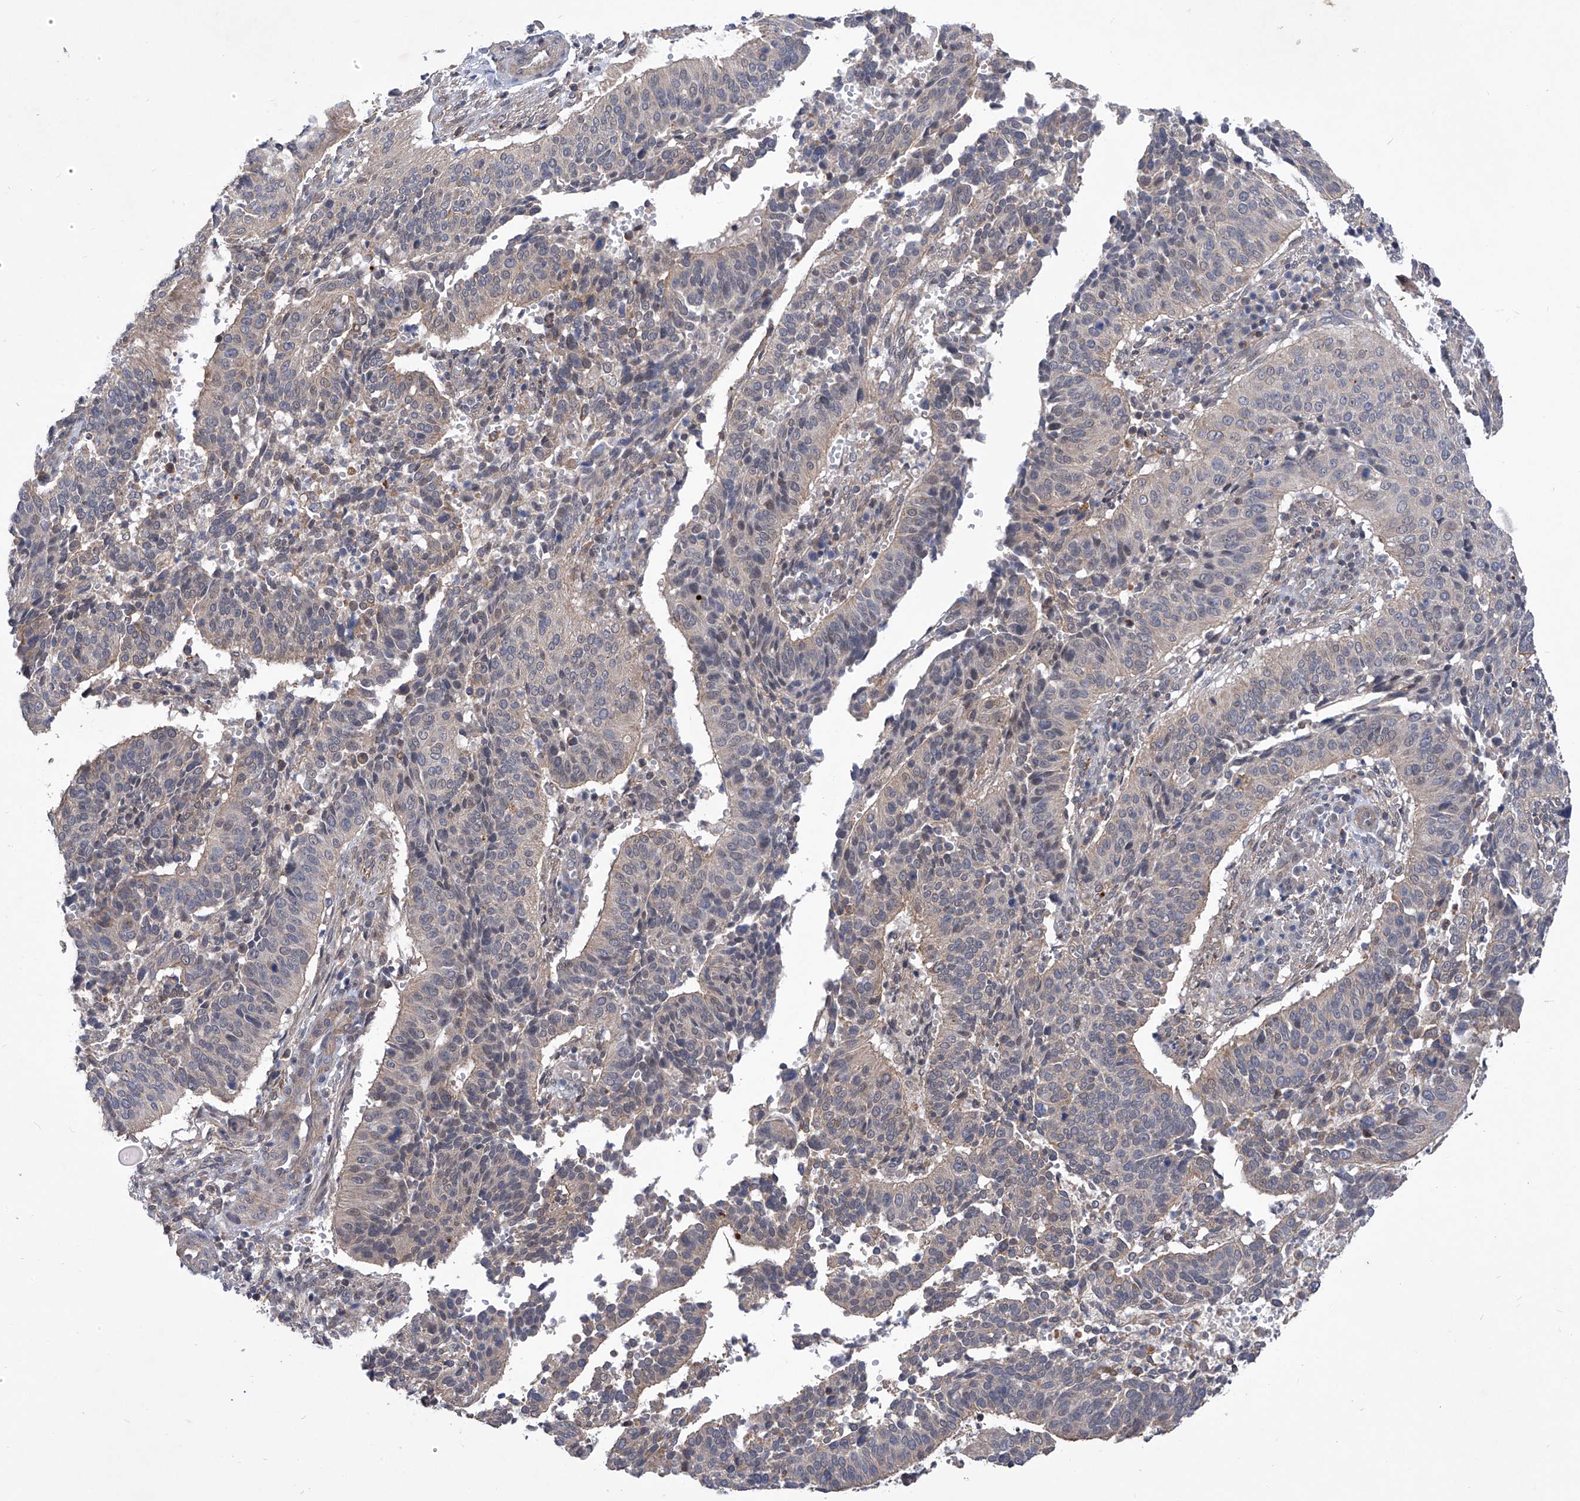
{"staining": {"intensity": "negative", "quantity": "none", "location": "none"}, "tissue": "cervical cancer", "cell_type": "Tumor cells", "image_type": "cancer", "snomed": [{"axis": "morphology", "description": "Normal tissue, NOS"}, {"axis": "morphology", "description": "Squamous cell carcinoma, NOS"}, {"axis": "topography", "description": "Cervix"}], "caption": "Cervical cancer stained for a protein using immunohistochemistry reveals no expression tumor cells.", "gene": "KIFC2", "patient": {"sex": "female", "age": 39}}